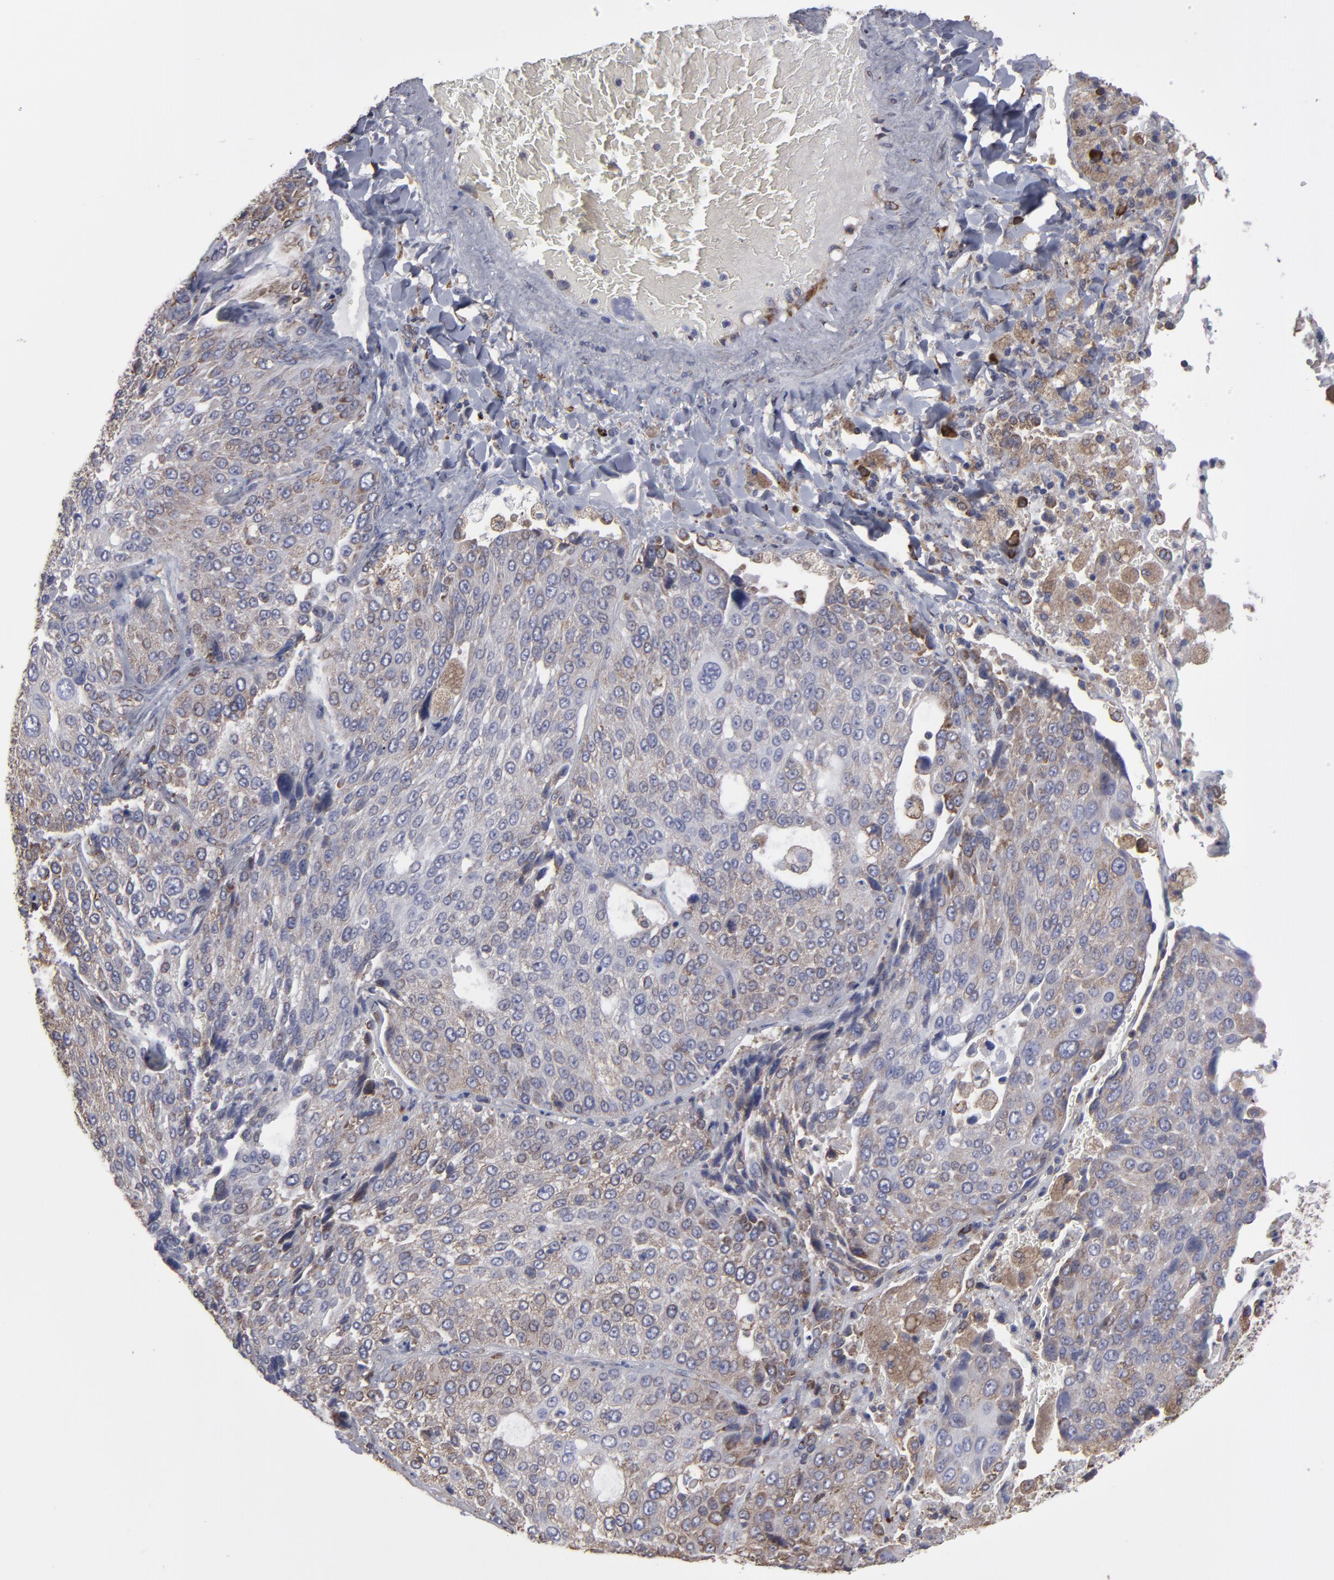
{"staining": {"intensity": "weak", "quantity": "25%-75%", "location": "cytoplasmic/membranous"}, "tissue": "lung cancer", "cell_type": "Tumor cells", "image_type": "cancer", "snomed": [{"axis": "morphology", "description": "Squamous cell carcinoma, NOS"}, {"axis": "topography", "description": "Lung"}], "caption": "This histopathology image reveals immunohistochemistry (IHC) staining of lung cancer (squamous cell carcinoma), with low weak cytoplasmic/membranous staining in about 25%-75% of tumor cells.", "gene": "SND1", "patient": {"sex": "male", "age": 54}}